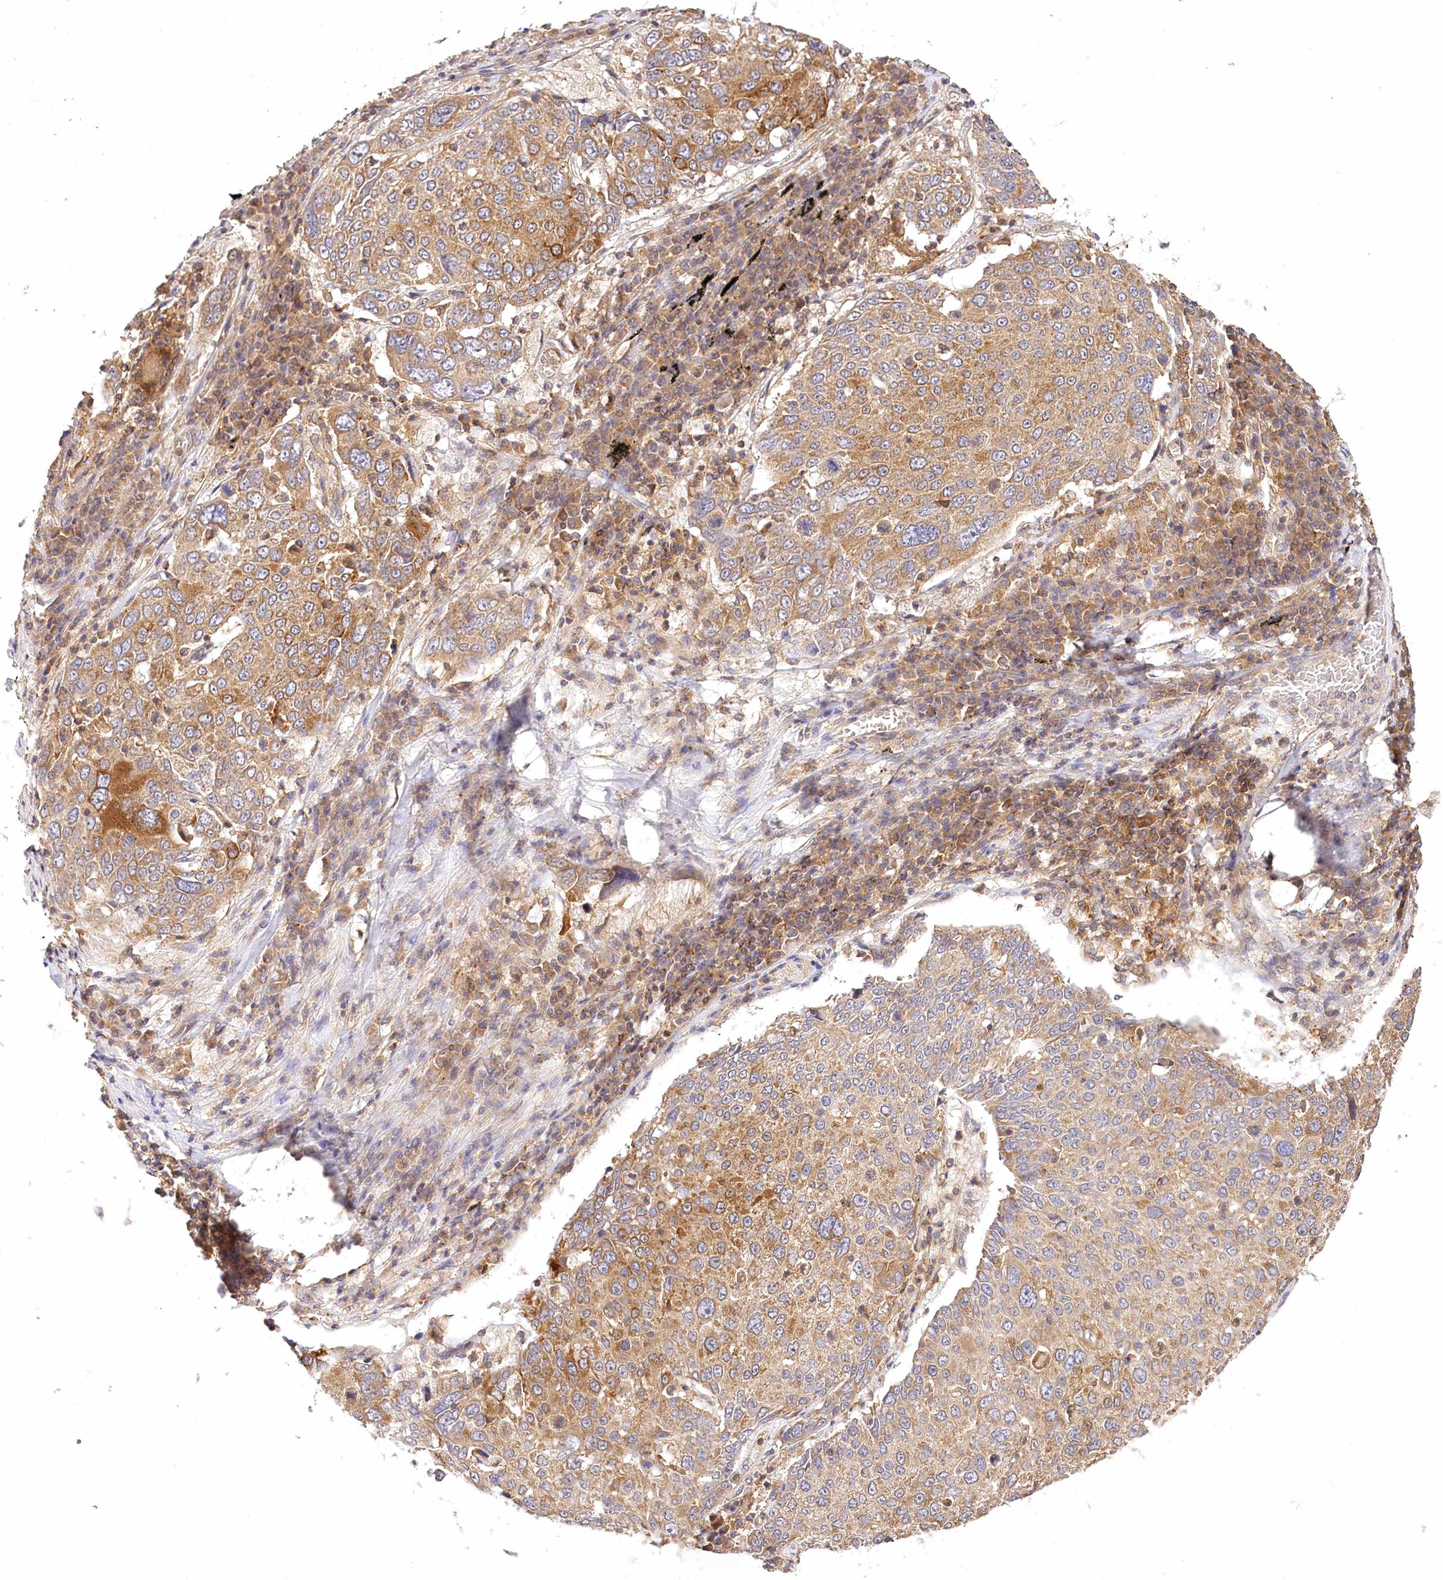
{"staining": {"intensity": "moderate", "quantity": ">75%", "location": "cytoplasmic/membranous"}, "tissue": "lung cancer", "cell_type": "Tumor cells", "image_type": "cancer", "snomed": [{"axis": "morphology", "description": "Squamous cell carcinoma, NOS"}, {"axis": "topography", "description": "Lung"}], "caption": "A brown stain highlights moderate cytoplasmic/membranous staining of a protein in human lung squamous cell carcinoma tumor cells.", "gene": "LSS", "patient": {"sex": "male", "age": 65}}